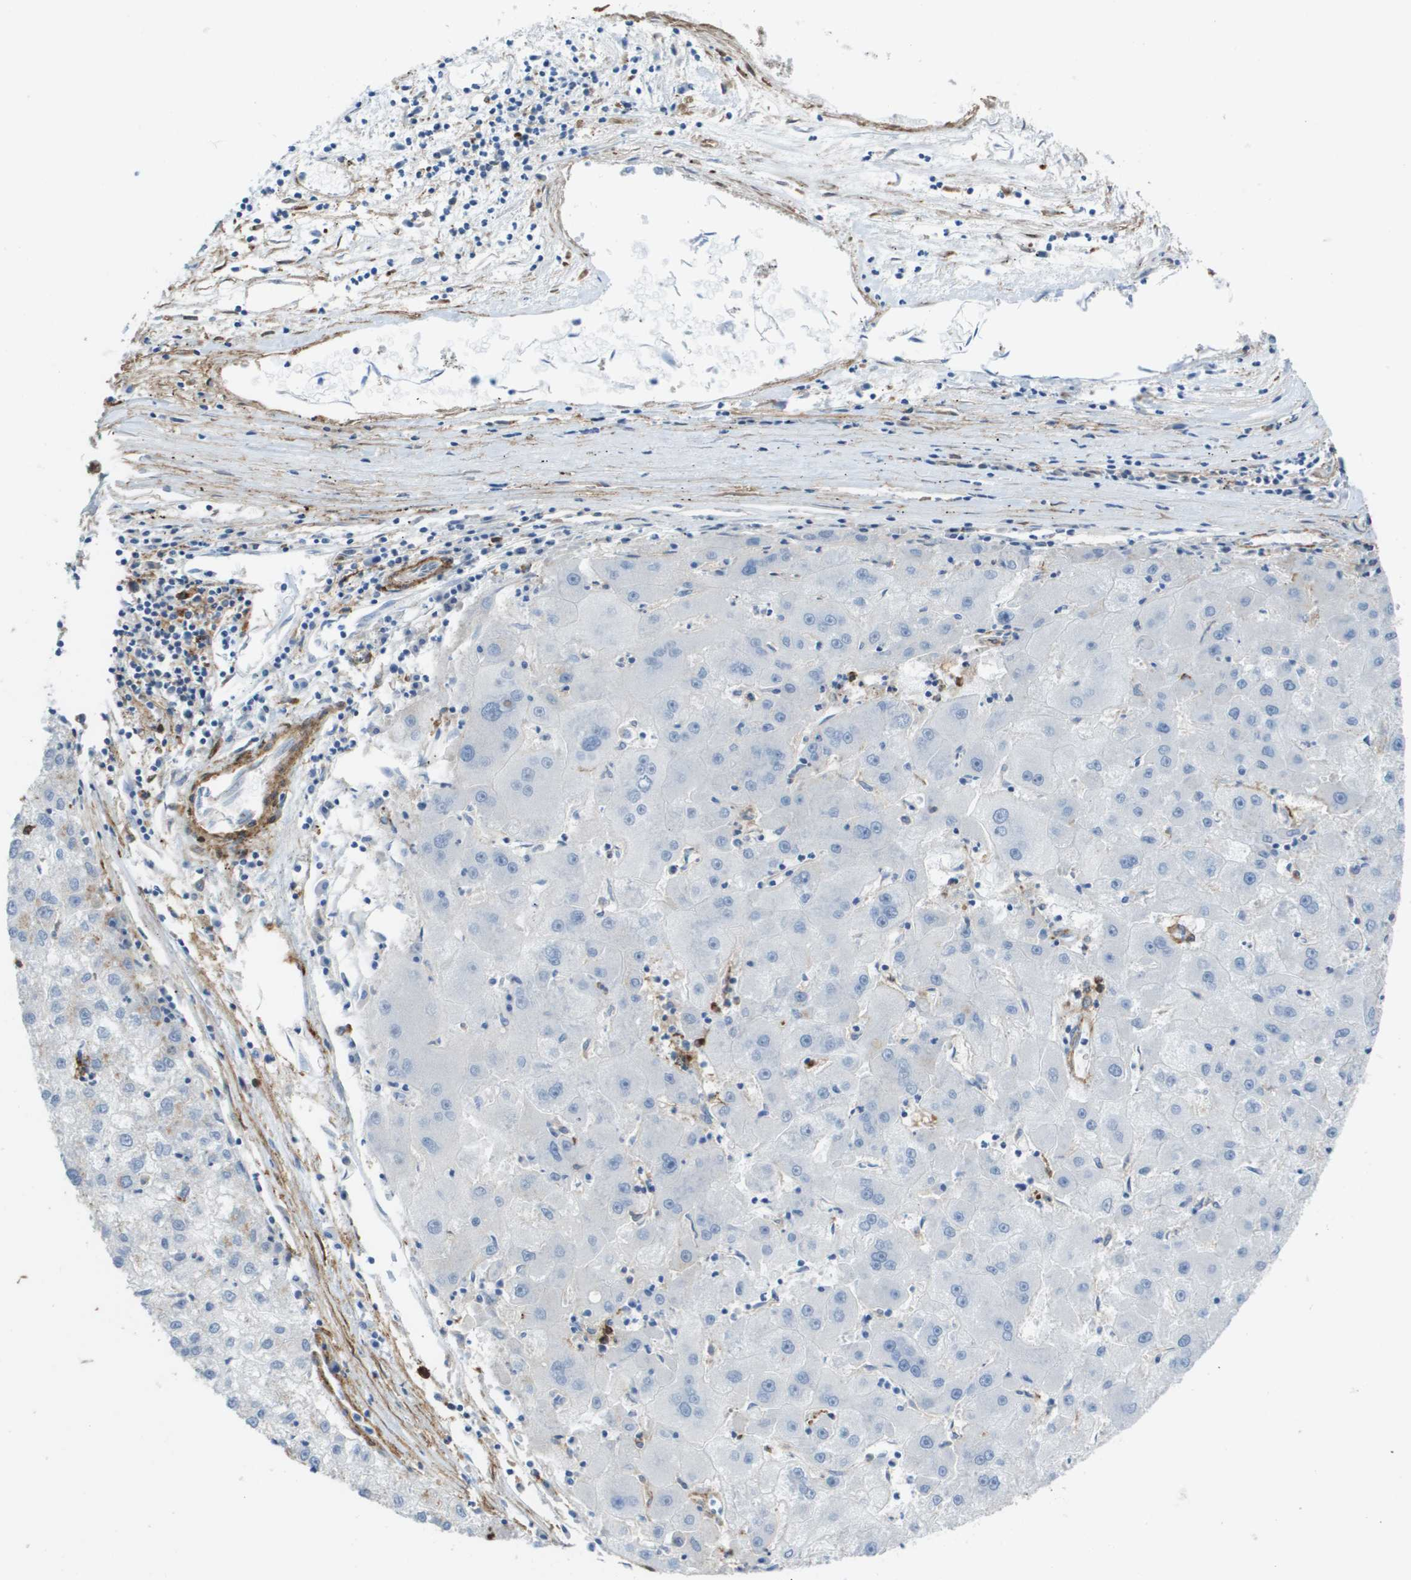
{"staining": {"intensity": "negative", "quantity": "none", "location": "none"}, "tissue": "liver cancer", "cell_type": "Tumor cells", "image_type": "cancer", "snomed": [{"axis": "morphology", "description": "Carcinoma, Hepatocellular, NOS"}, {"axis": "topography", "description": "Liver"}], "caption": "A histopathology image of human liver cancer (hepatocellular carcinoma) is negative for staining in tumor cells. Nuclei are stained in blue.", "gene": "ZBTB43", "patient": {"sex": "male", "age": 72}}